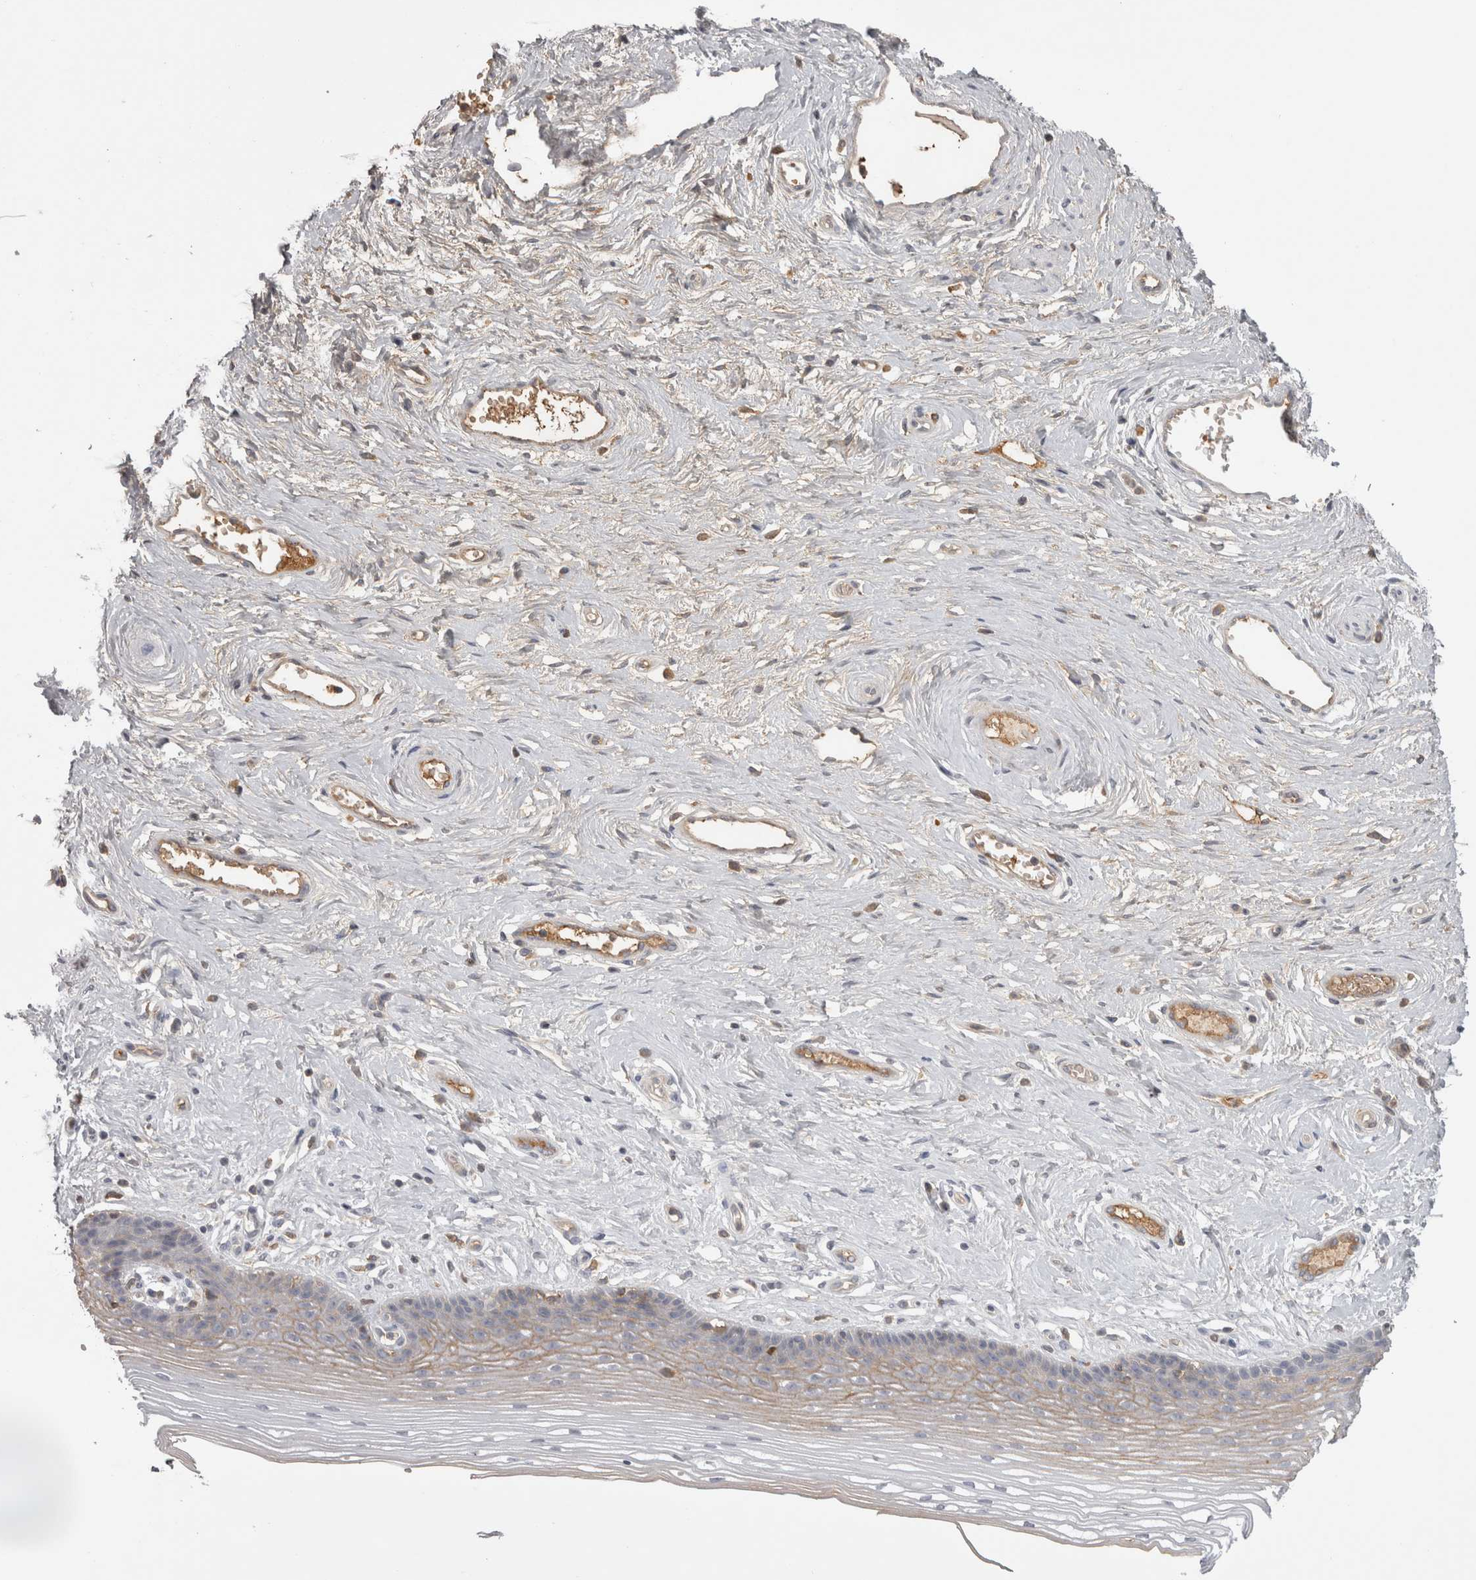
{"staining": {"intensity": "moderate", "quantity": "25%-75%", "location": "cytoplasmic/membranous"}, "tissue": "vagina", "cell_type": "Squamous epithelial cells", "image_type": "normal", "snomed": [{"axis": "morphology", "description": "Normal tissue, NOS"}, {"axis": "topography", "description": "Vagina"}], "caption": "Immunohistochemistry (DAB) staining of normal vagina shows moderate cytoplasmic/membranous protein staining in about 25%-75% of squamous epithelial cells.", "gene": "SAA4", "patient": {"sex": "female", "age": 46}}